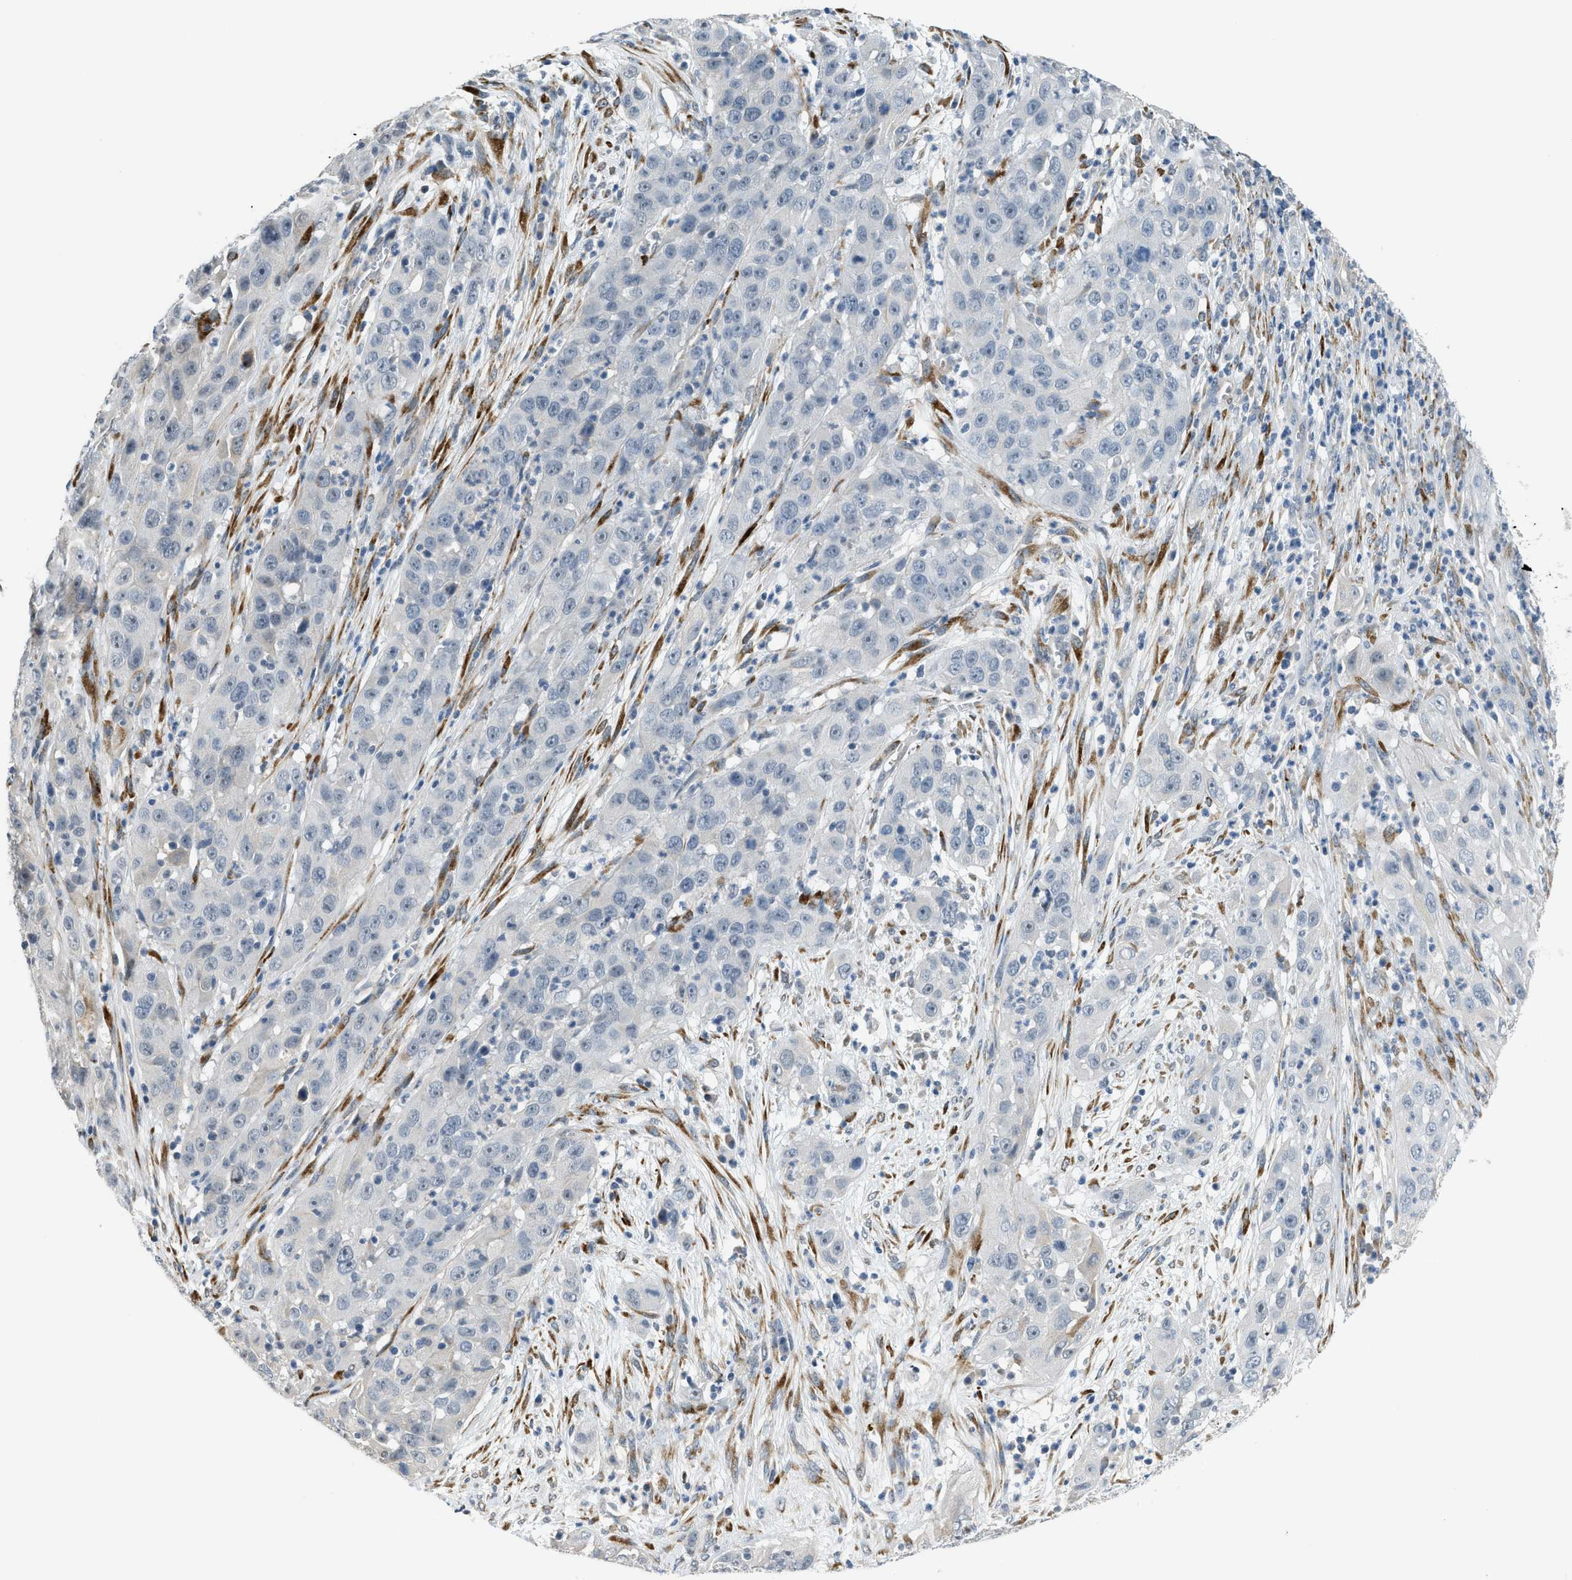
{"staining": {"intensity": "negative", "quantity": "none", "location": "none"}, "tissue": "cervical cancer", "cell_type": "Tumor cells", "image_type": "cancer", "snomed": [{"axis": "morphology", "description": "Squamous cell carcinoma, NOS"}, {"axis": "topography", "description": "Cervix"}], "caption": "DAB immunohistochemical staining of squamous cell carcinoma (cervical) displays no significant staining in tumor cells.", "gene": "TMEM154", "patient": {"sex": "female", "age": 32}}